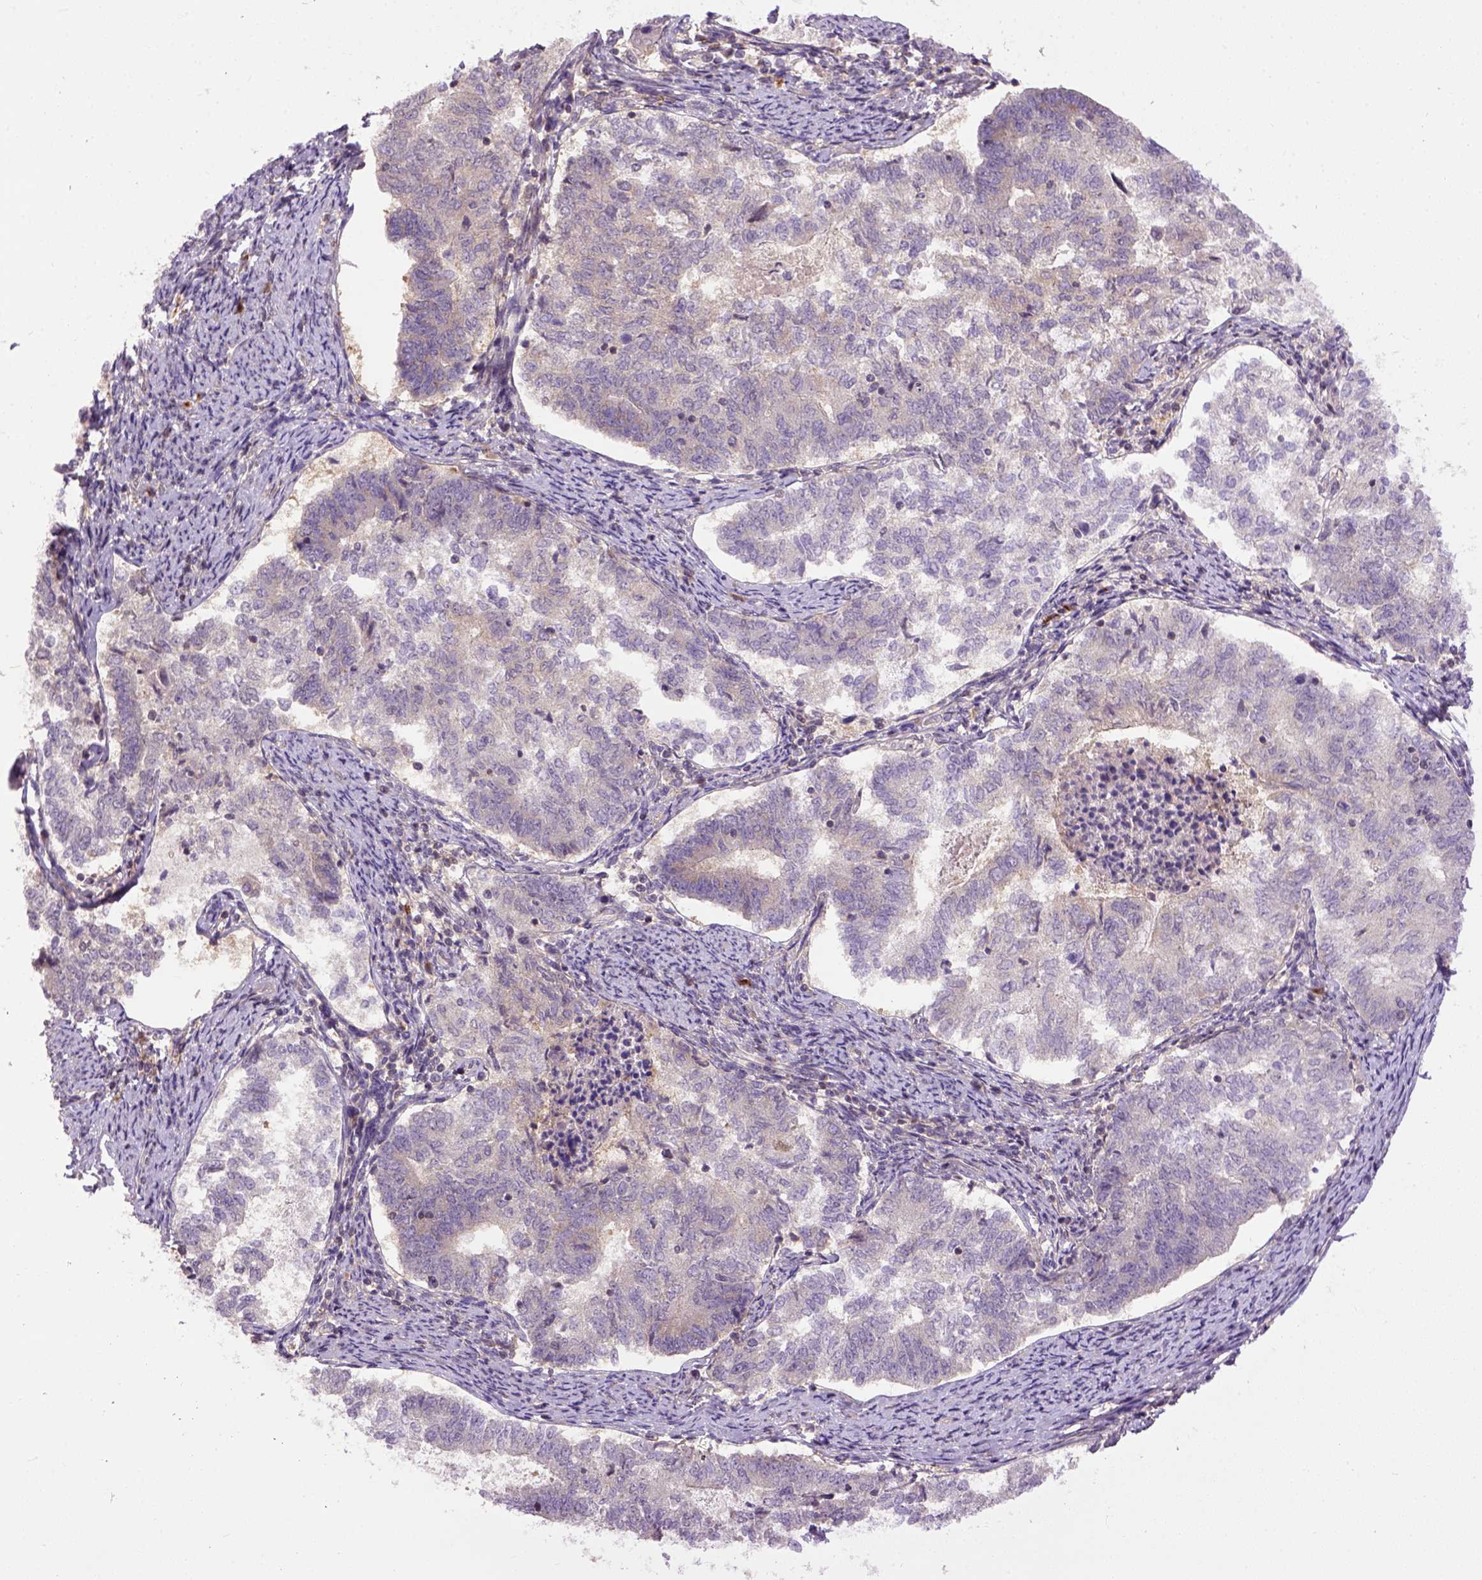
{"staining": {"intensity": "weak", "quantity": "25%-75%", "location": "cytoplasmic/membranous"}, "tissue": "endometrial cancer", "cell_type": "Tumor cells", "image_type": "cancer", "snomed": [{"axis": "morphology", "description": "Adenocarcinoma, NOS"}, {"axis": "topography", "description": "Endometrium"}], "caption": "Endometrial cancer stained with DAB (3,3'-diaminobenzidine) immunohistochemistry reveals low levels of weak cytoplasmic/membranous expression in about 25%-75% of tumor cells. (DAB = brown stain, brightfield microscopy at high magnification).", "gene": "CPNE1", "patient": {"sex": "female", "age": 65}}